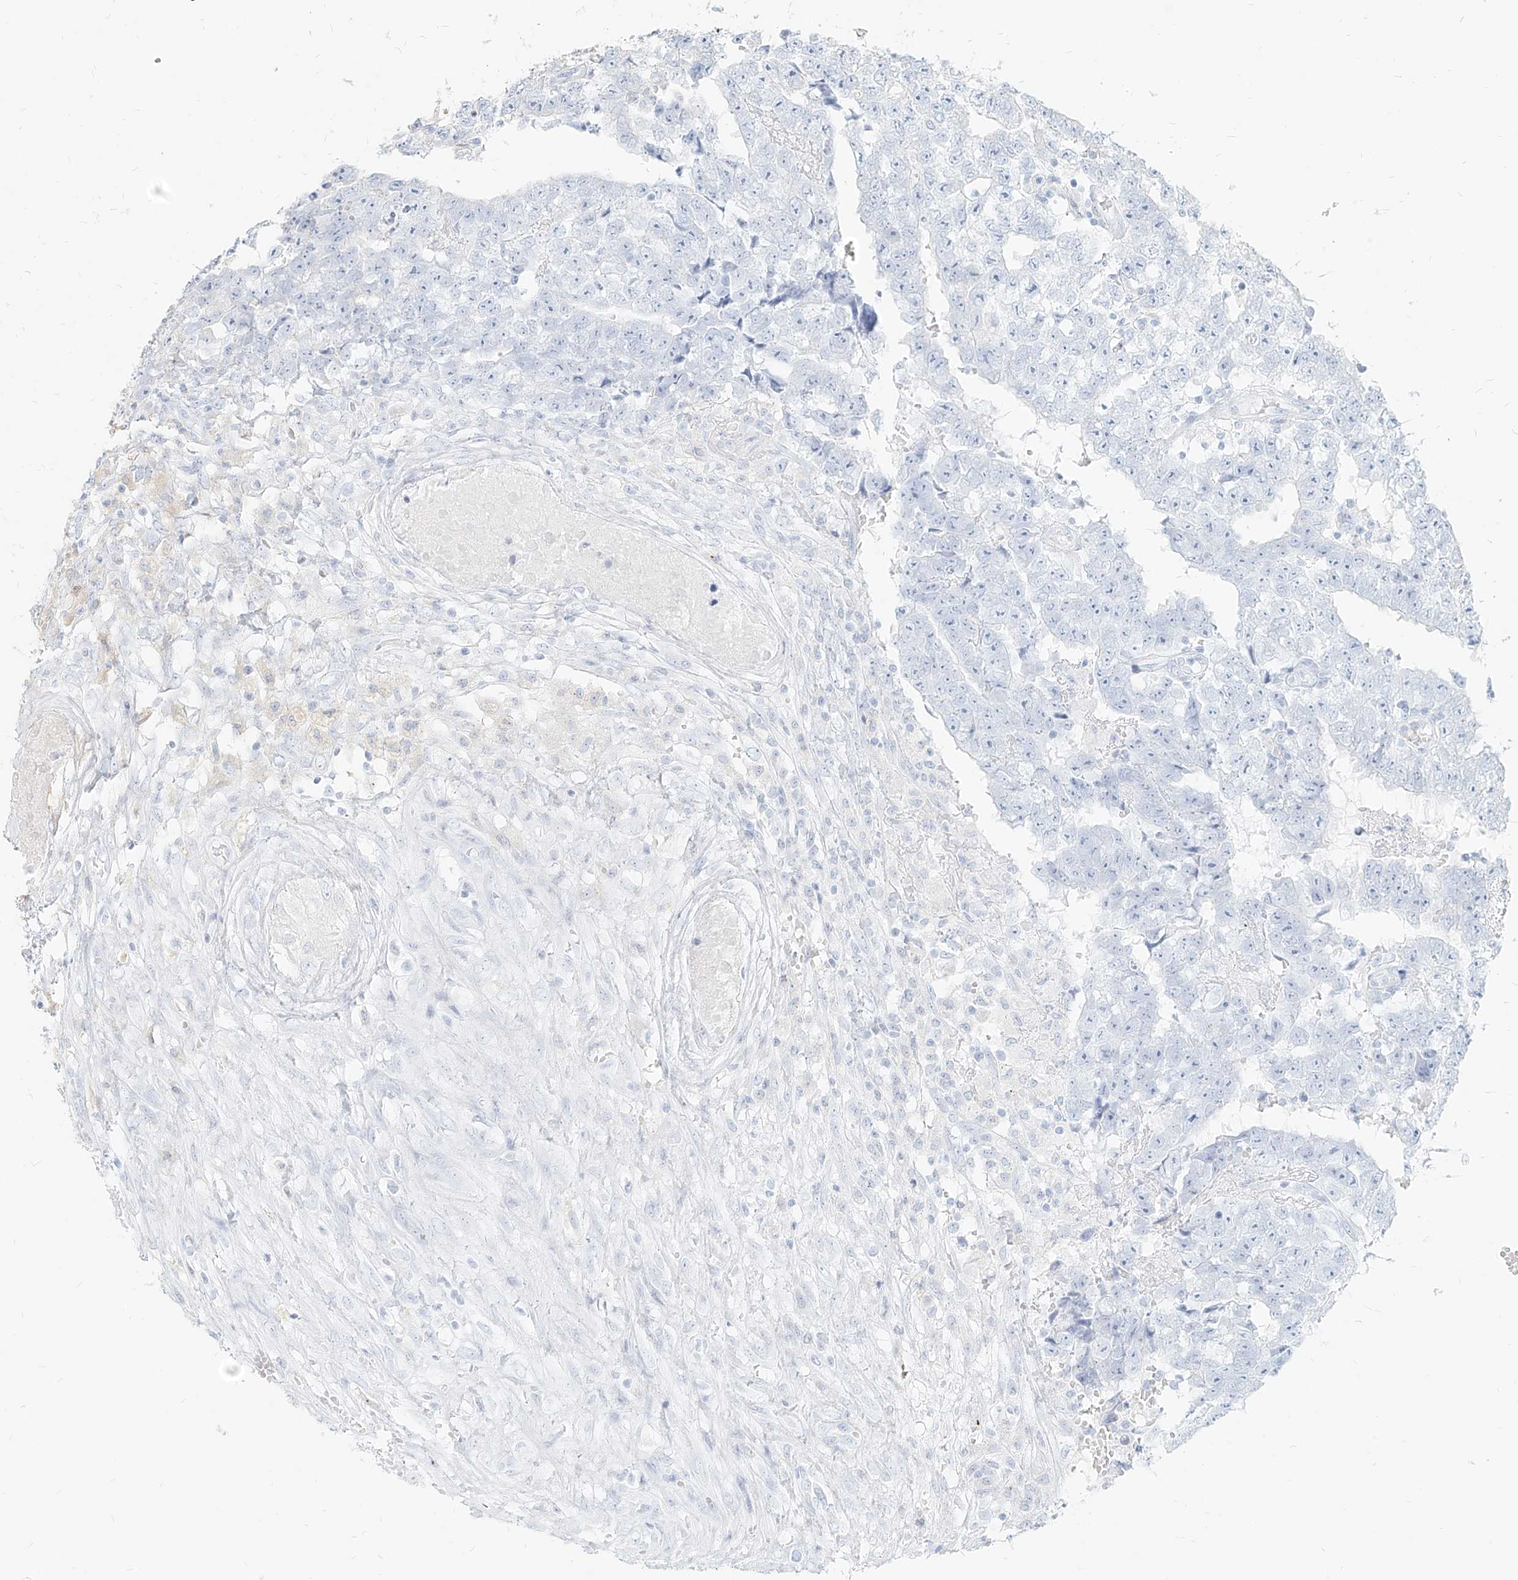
{"staining": {"intensity": "weak", "quantity": "<25%", "location": "cytoplasmic/membranous"}, "tissue": "testis cancer", "cell_type": "Tumor cells", "image_type": "cancer", "snomed": [{"axis": "morphology", "description": "Carcinoma, Embryonal, NOS"}, {"axis": "topography", "description": "Testis"}], "caption": "Immunohistochemical staining of testis cancer (embryonal carcinoma) reveals no significant positivity in tumor cells.", "gene": "PGD", "patient": {"sex": "male", "age": 25}}